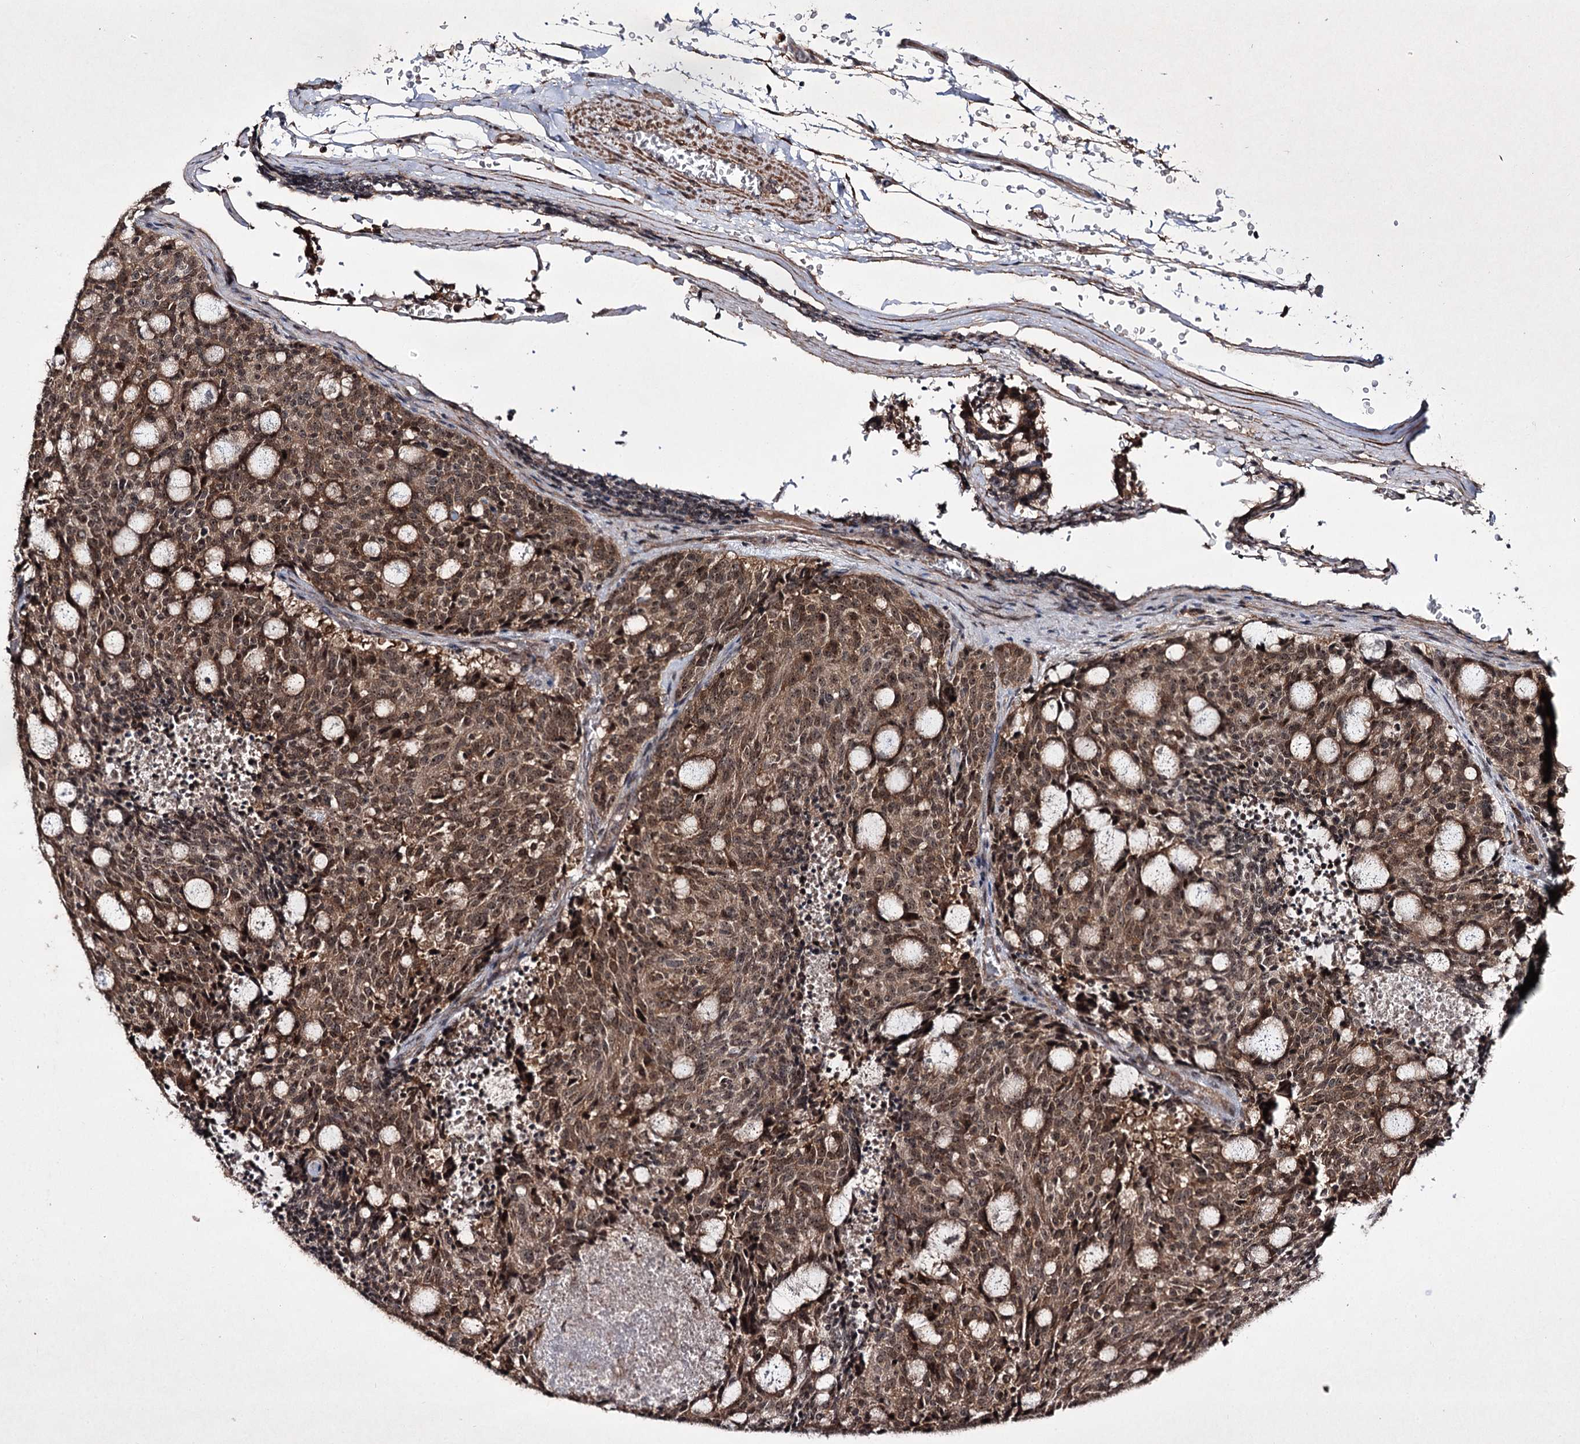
{"staining": {"intensity": "moderate", "quantity": ">75%", "location": "cytoplasmic/membranous,nuclear"}, "tissue": "carcinoid", "cell_type": "Tumor cells", "image_type": "cancer", "snomed": [{"axis": "morphology", "description": "Carcinoid, malignant, NOS"}, {"axis": "topography", "description": "Pancreas"}], "caption": "This photomicrograph displays carcinoid stained with immunohistochemistry (IHC) to label a protein in brown. The cytoplasmic/membranous and nuclear of tumor cells show moderate positivity for the protein. Nuclei are counter-stained blue.", "gene": "CCDC59", "patient": {"sex": "female", "age": 54}}